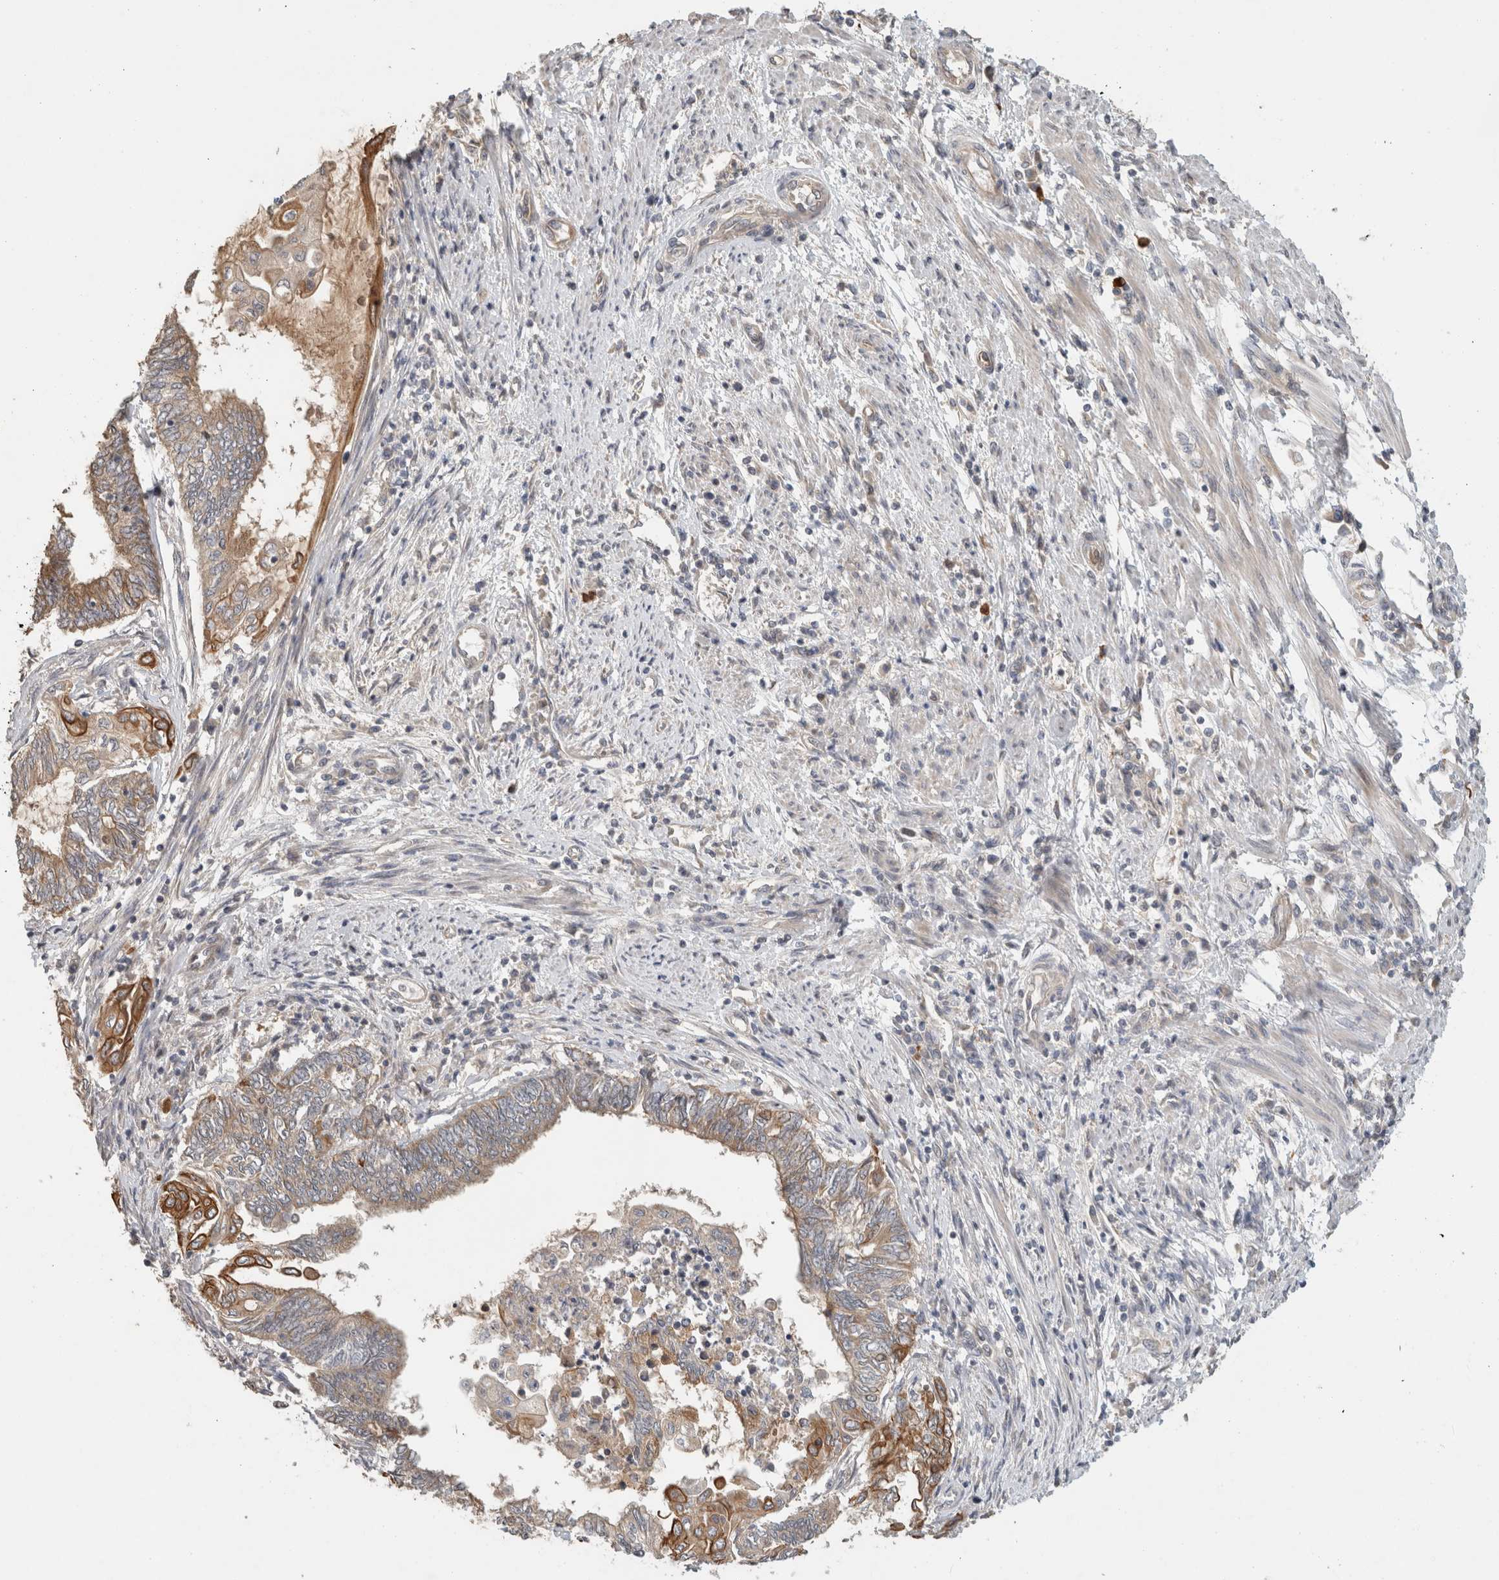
{"staining": {"intensity": "moderate", "quantity": "<25%", "location": "cytoplasmic/membranous"}, "tissue": "endometrial cancer", "cell_type": "Tumor cells", "image_type": "cancer", "snomed": [{"axis": "morphology", "description": "Adenocarcinoma, NOS"}, {"axis": "topography", "description": "Uterus"}, {"axis": "topography", "description": "Endometrium"}], "caption": "This photomicrograph demonstrates immunohistochemistry (IHC) staining of human endometrial cancer (adenocarcinoma), with low moderate cytoplasmic/membranous positivity in about <25% of tumor cells.", "gene": "PUM1", "patient": {"sex": "female", "age": 70}}